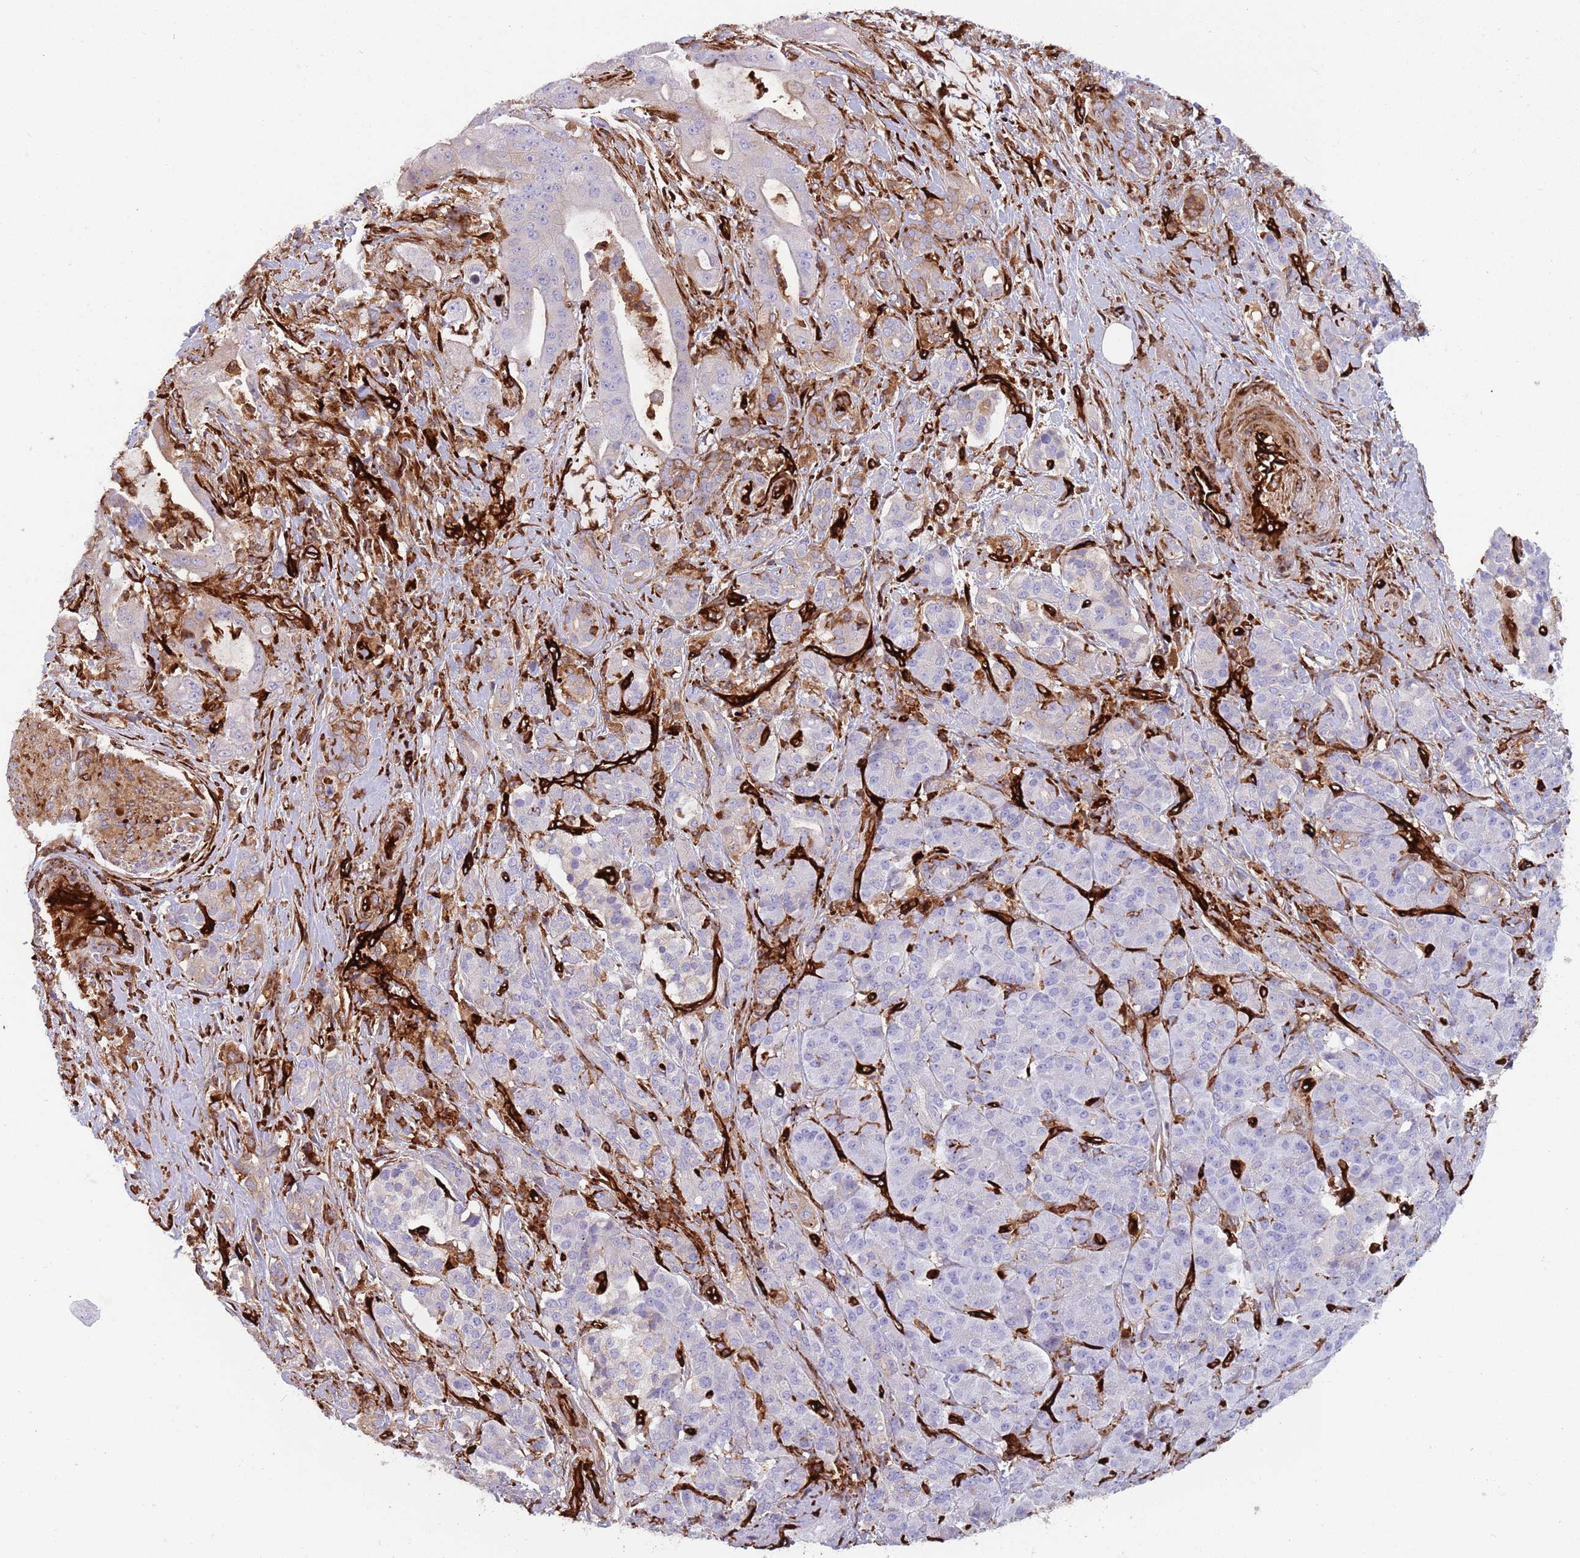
{"staining": {"intensity": "negative", "quantity": "none", "location": "none"}, "tissue": "pancreatic cancer", "cell_type": "Tumor cells", "image_type": "cancer", "snomed": [{"axis": "morphology", "description": "Adenocarcinoma, NOS"}, {"axis": "topography", "description": "Pancreas"}], "caption": "Immunohistochemistry of adenocarcinoma (pancreatic) shows no expression in tumor cells. (DAB immunohistochemistry, high magnification).", "gene": "KBTBD7", "patient": {"sex": "male", "age": 57}}